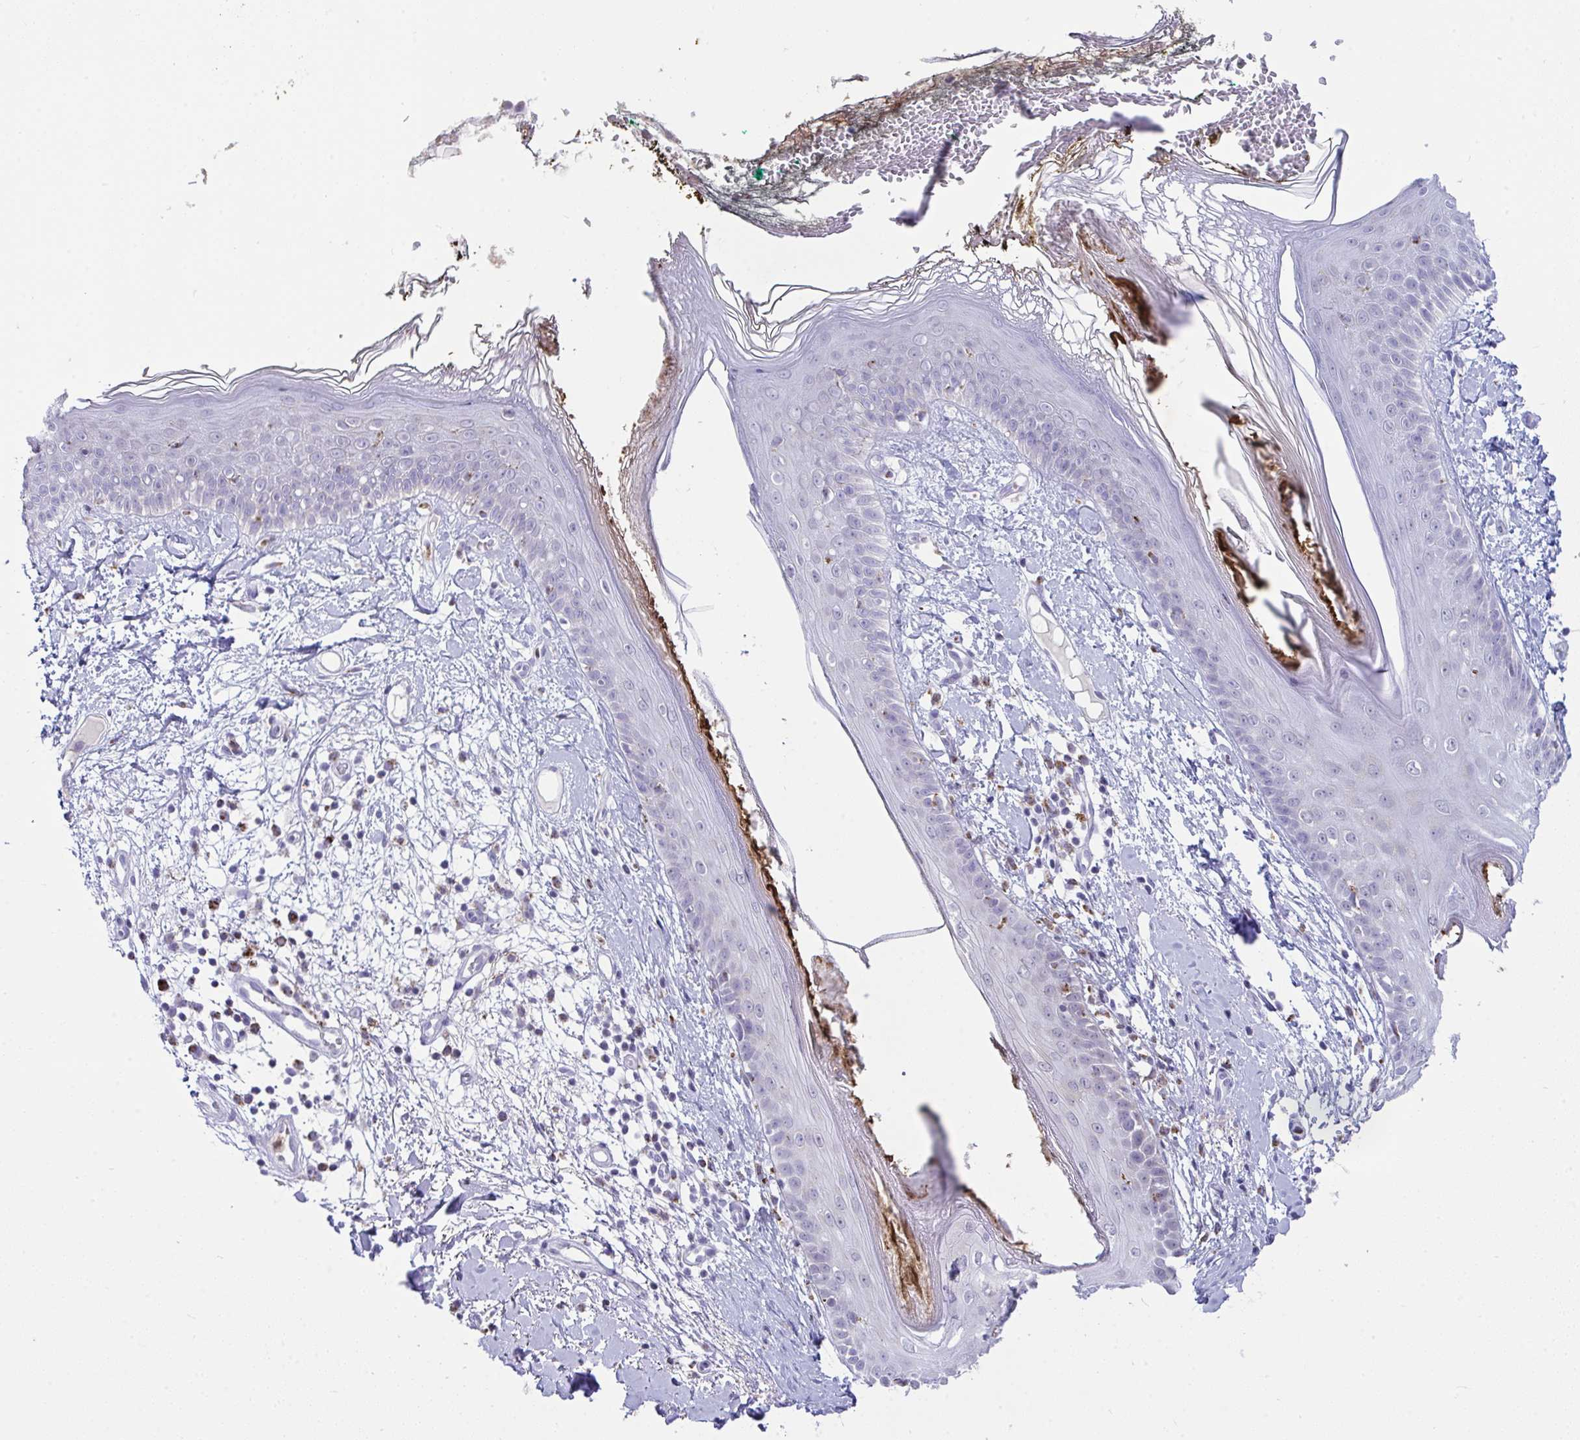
{"staining": {"intensity": "negative", "quantity": "none", "location": "none"}, "tissue": "skin", "cell_type": "Fibroblasts", "image_type": "normal", "snomed": [{"axis": "morphology", "description": "Normal tissue, NOS"}, {"axis": "topography", "description": "Skin"}], "caption": "Immunohistochemistry histopathology image of unremarkable human skin stained for a protein (brown), which demonstrates no expression in fibroblasts.", "gene": "PLA2G12B", "patient": {"sex": "female", "age": 34}}